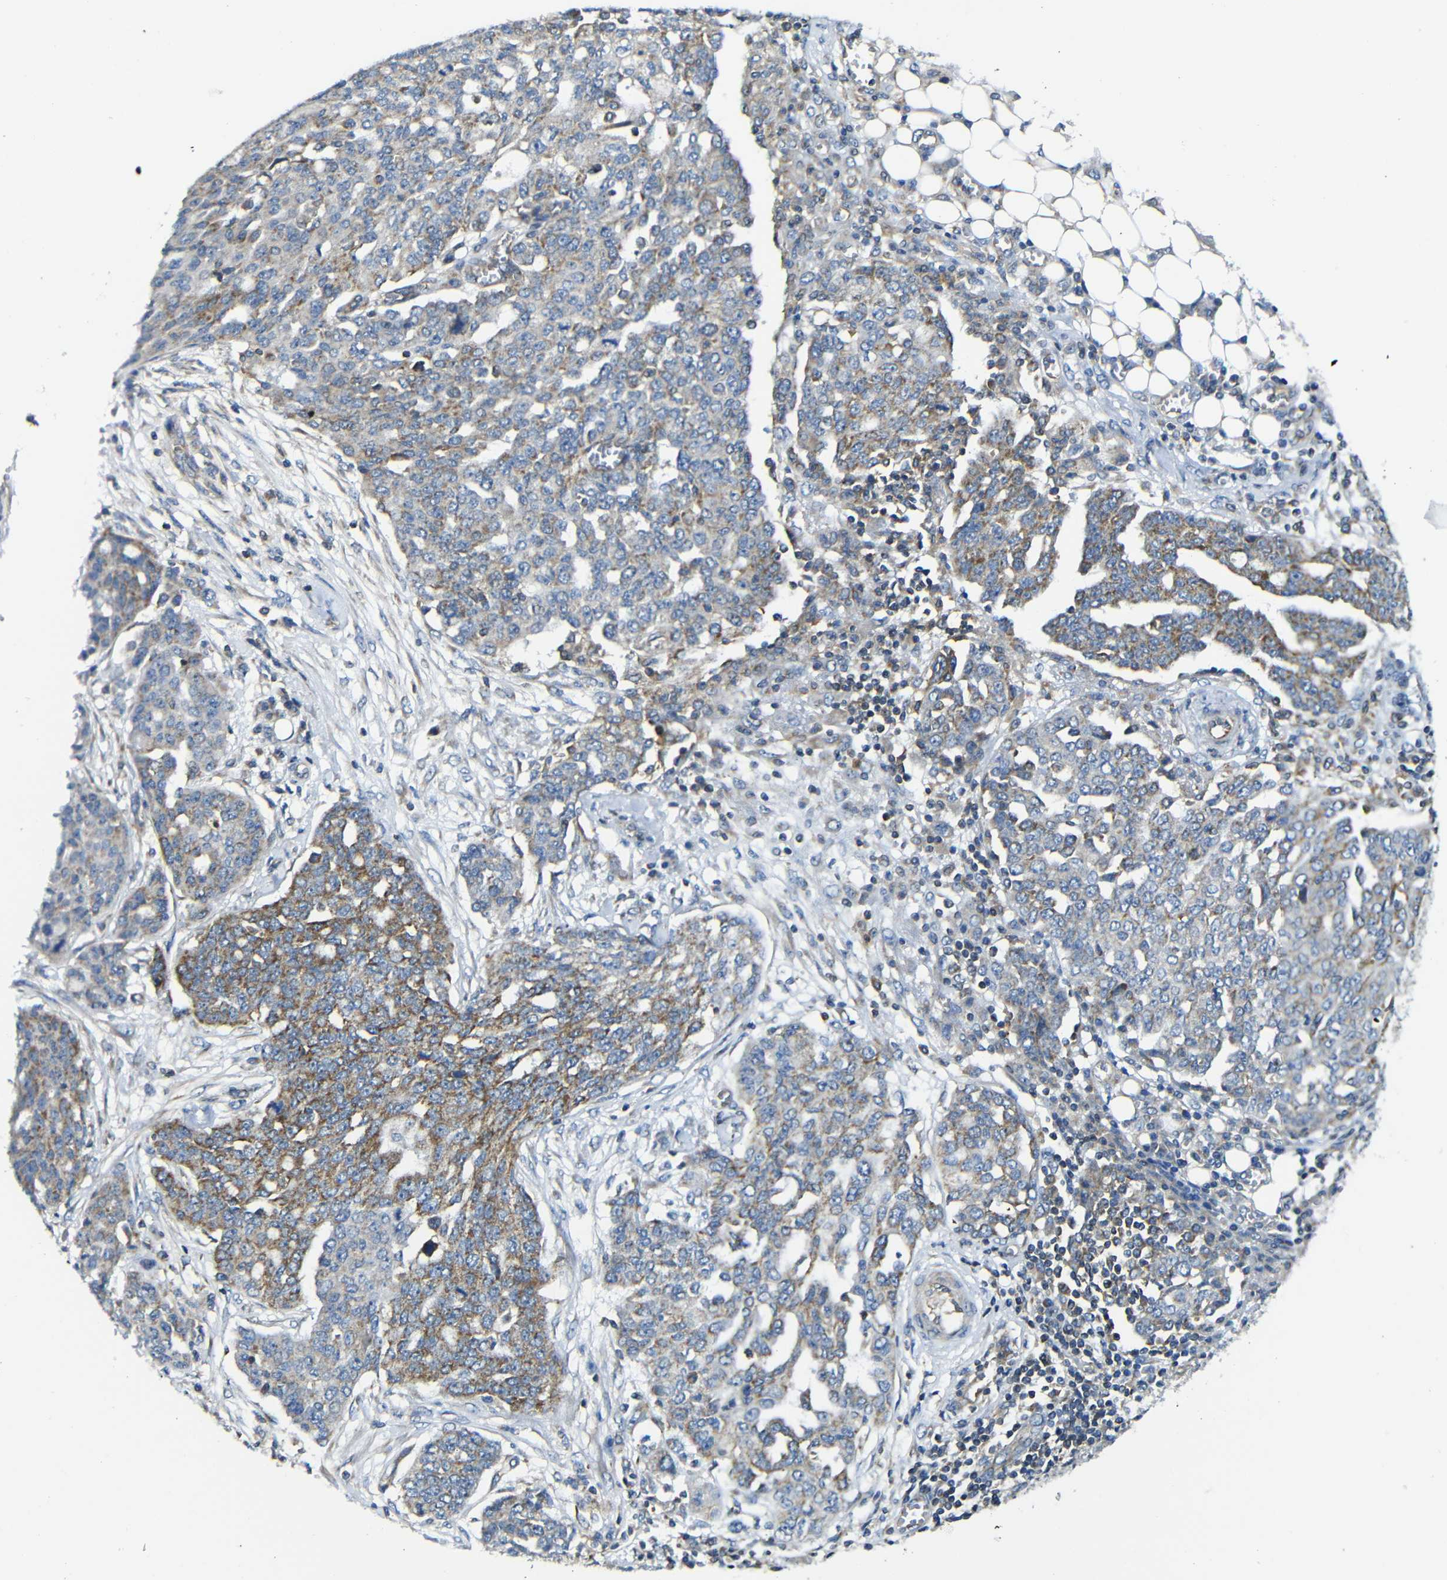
{"staining": {"intensity": "moderate", "quantity": "25%-75%", "location": "cytoplasmic/membranous"}, "tissue": "ovarian cancer", "cell_type": "Tumor cells", "image_type": "cancer", "snomed": [{"axis": "morphology", "description": "Cystadenocarcinoma, serous, NOS"}, {"axis": "topography", "description": "Soft tissue"}, {"axis": "topography", "description": "Ovary"}], "caption": "Ovarian serous cystadenocarcinoma stained for a protein exhibits moderate cytoplasmic/membranous positivity in tumor cells.", "gene": "PDCD1LG2", "patient": {"sex": "female", "age": 57}}